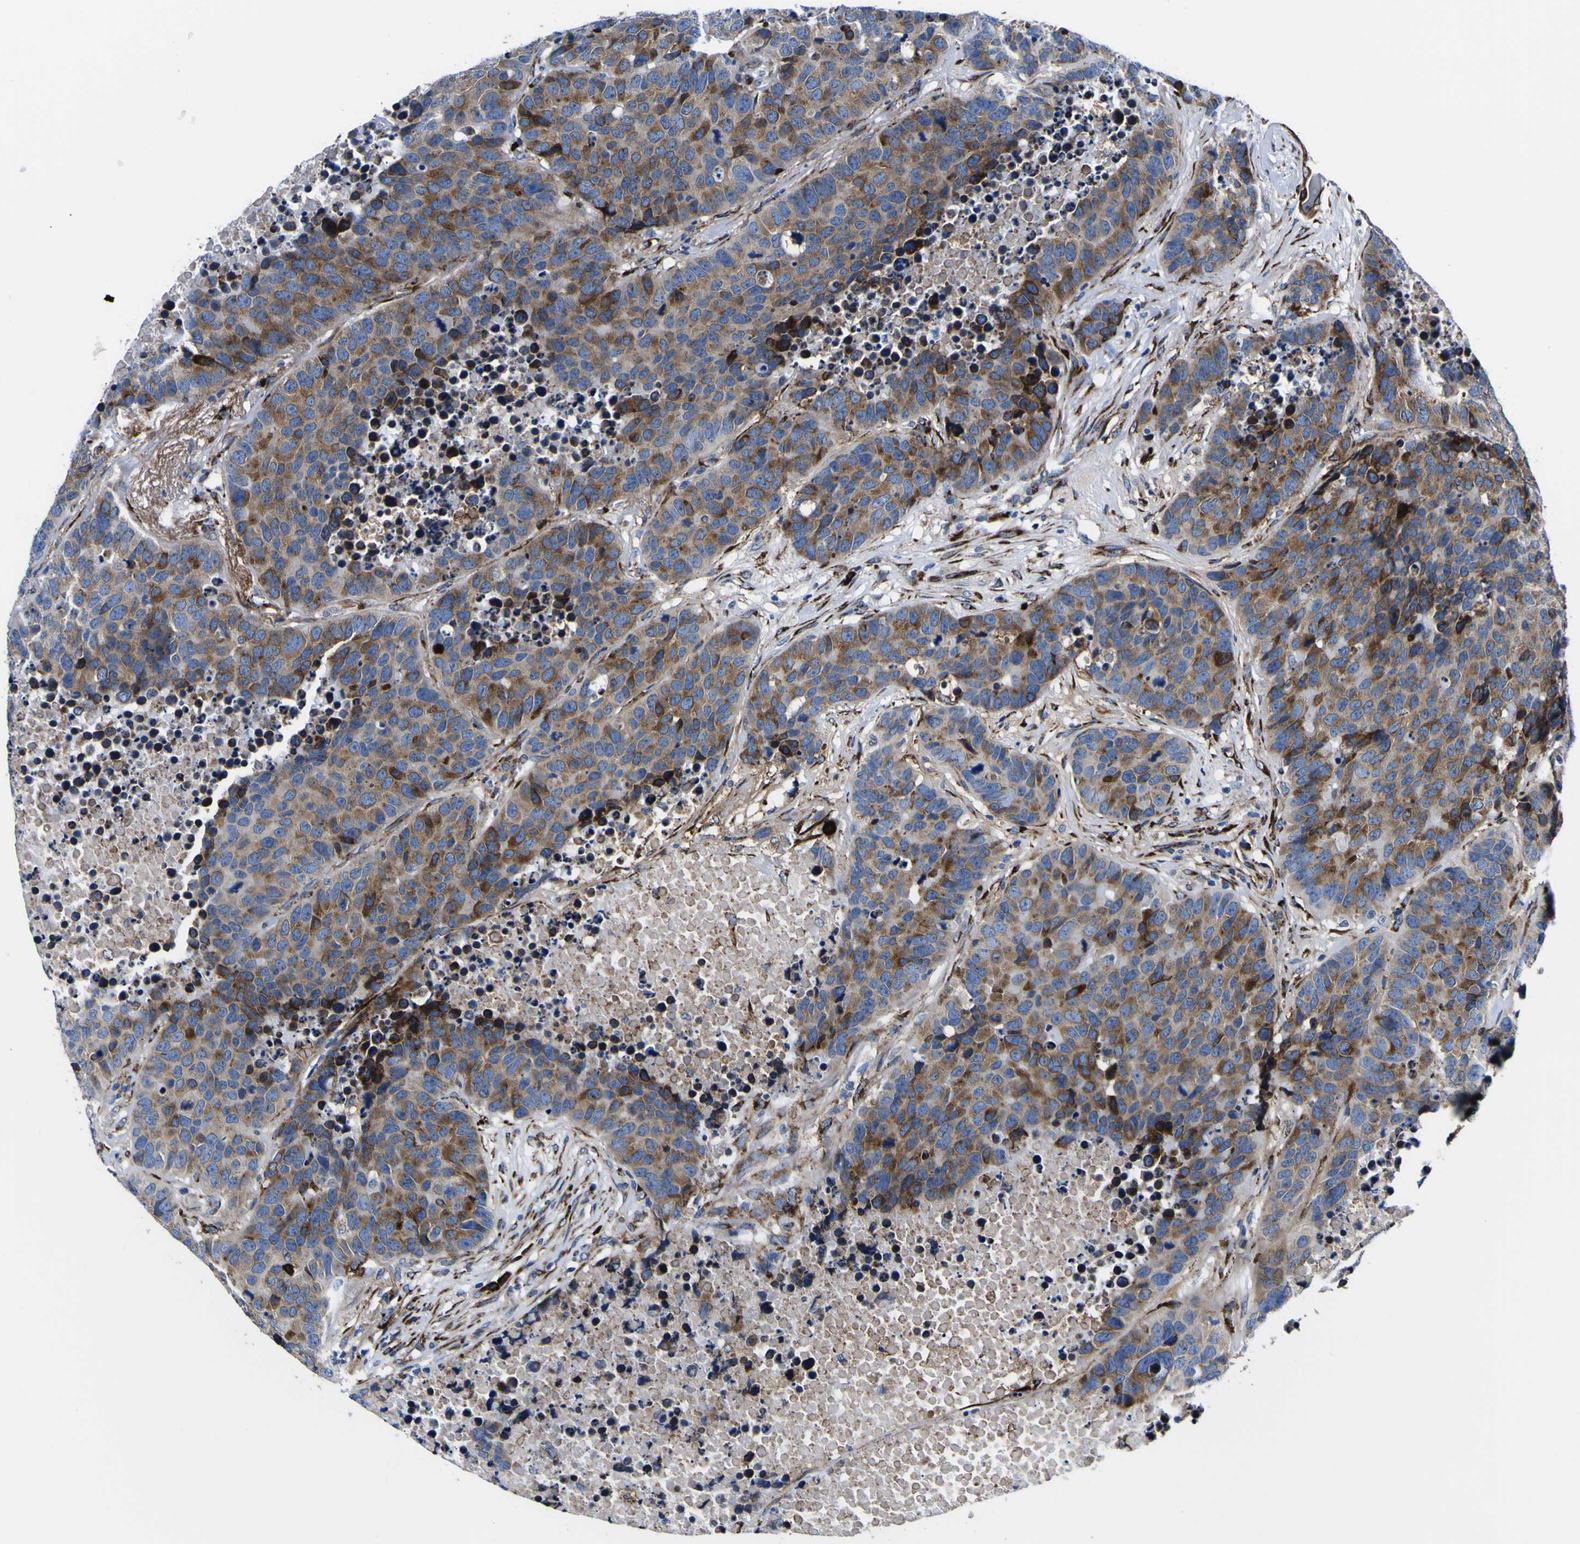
{"staining": {"intensity": "moderate", "quantity": ">75%", "location": "cytoplasmic/membranous"}, "tissue": "carcinoid", "cell_type": "Tumor cells", "image_type": "cancer", "snomed": [{"axis": "morphology", "description": "Carcinoid, malignant, NOS"}, {"axis": "topography", "description": "Lung"}], "caption": "Tumor cells display medium levels of moderate cytoplasmic/membranous expression in approximately >75% of cells in malignant carcinoid.", "gene": "SCD", "patient": {"sex": "male", "age": 60}}